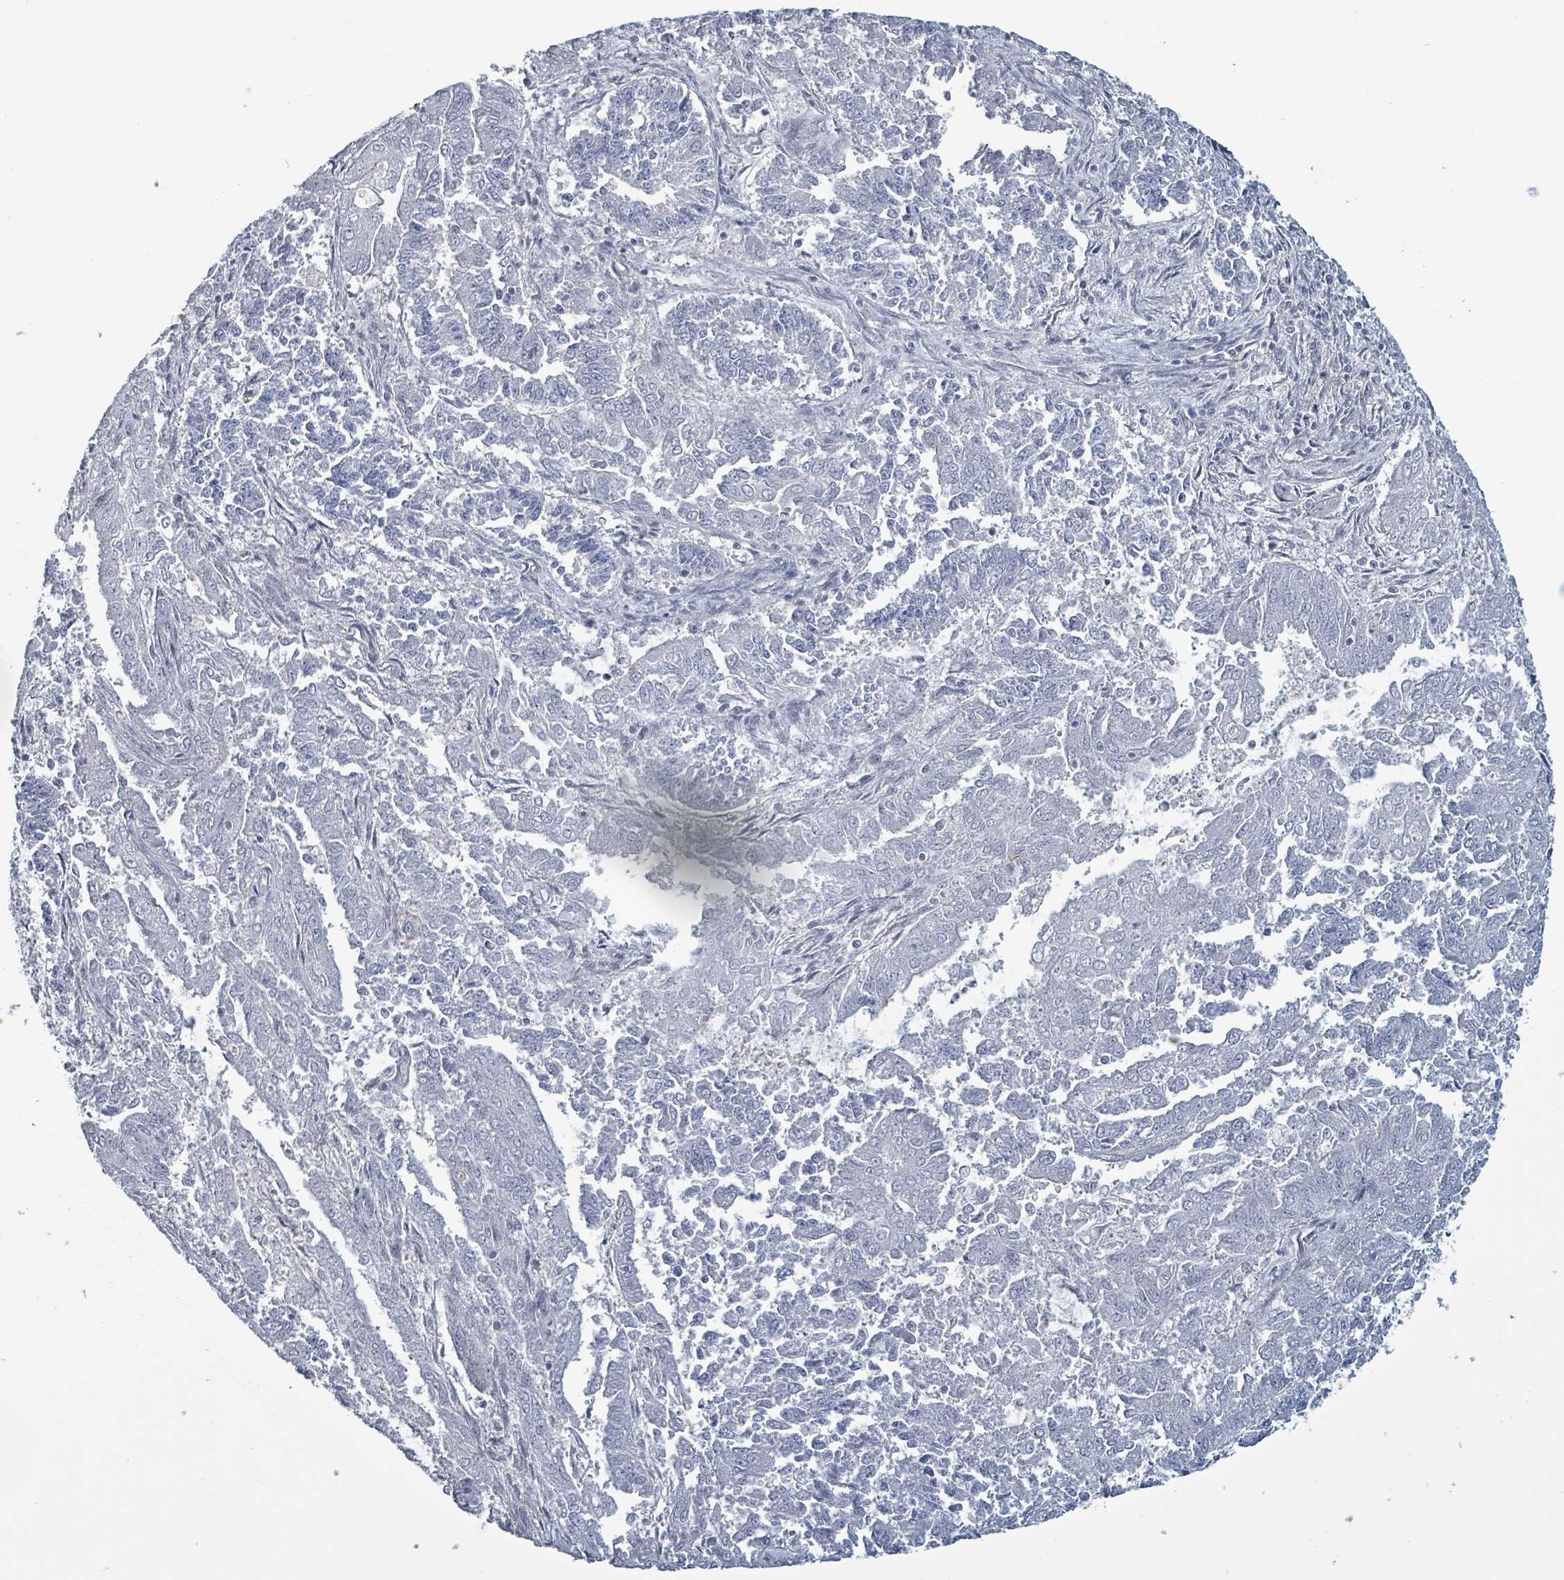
{"staining": {"intensity": "negative", "quantity": "none", "location": "none"}, "tissue": "endometrial cancer", "cell_type": "Tumor cells", "image_type": "cancer", "snomed": [{"axis": "morphology", "description": "Adenocarcinoma, NOS"}, {"axis": "topography", "description": "Endometrium"}], "caption": "An immunohistochemistry (IHC) photomicrograph of endometrial cancer is shown. There is no staining in tumor cells of endometrial cancer. The staining was performed using DAB to visualize the protein expression in brown, while the nuclei were stained in blue with hematoxylin (Magnification: 20x).", "gene": "BIVM", "patient": {"sex": "female", "age": 73}}